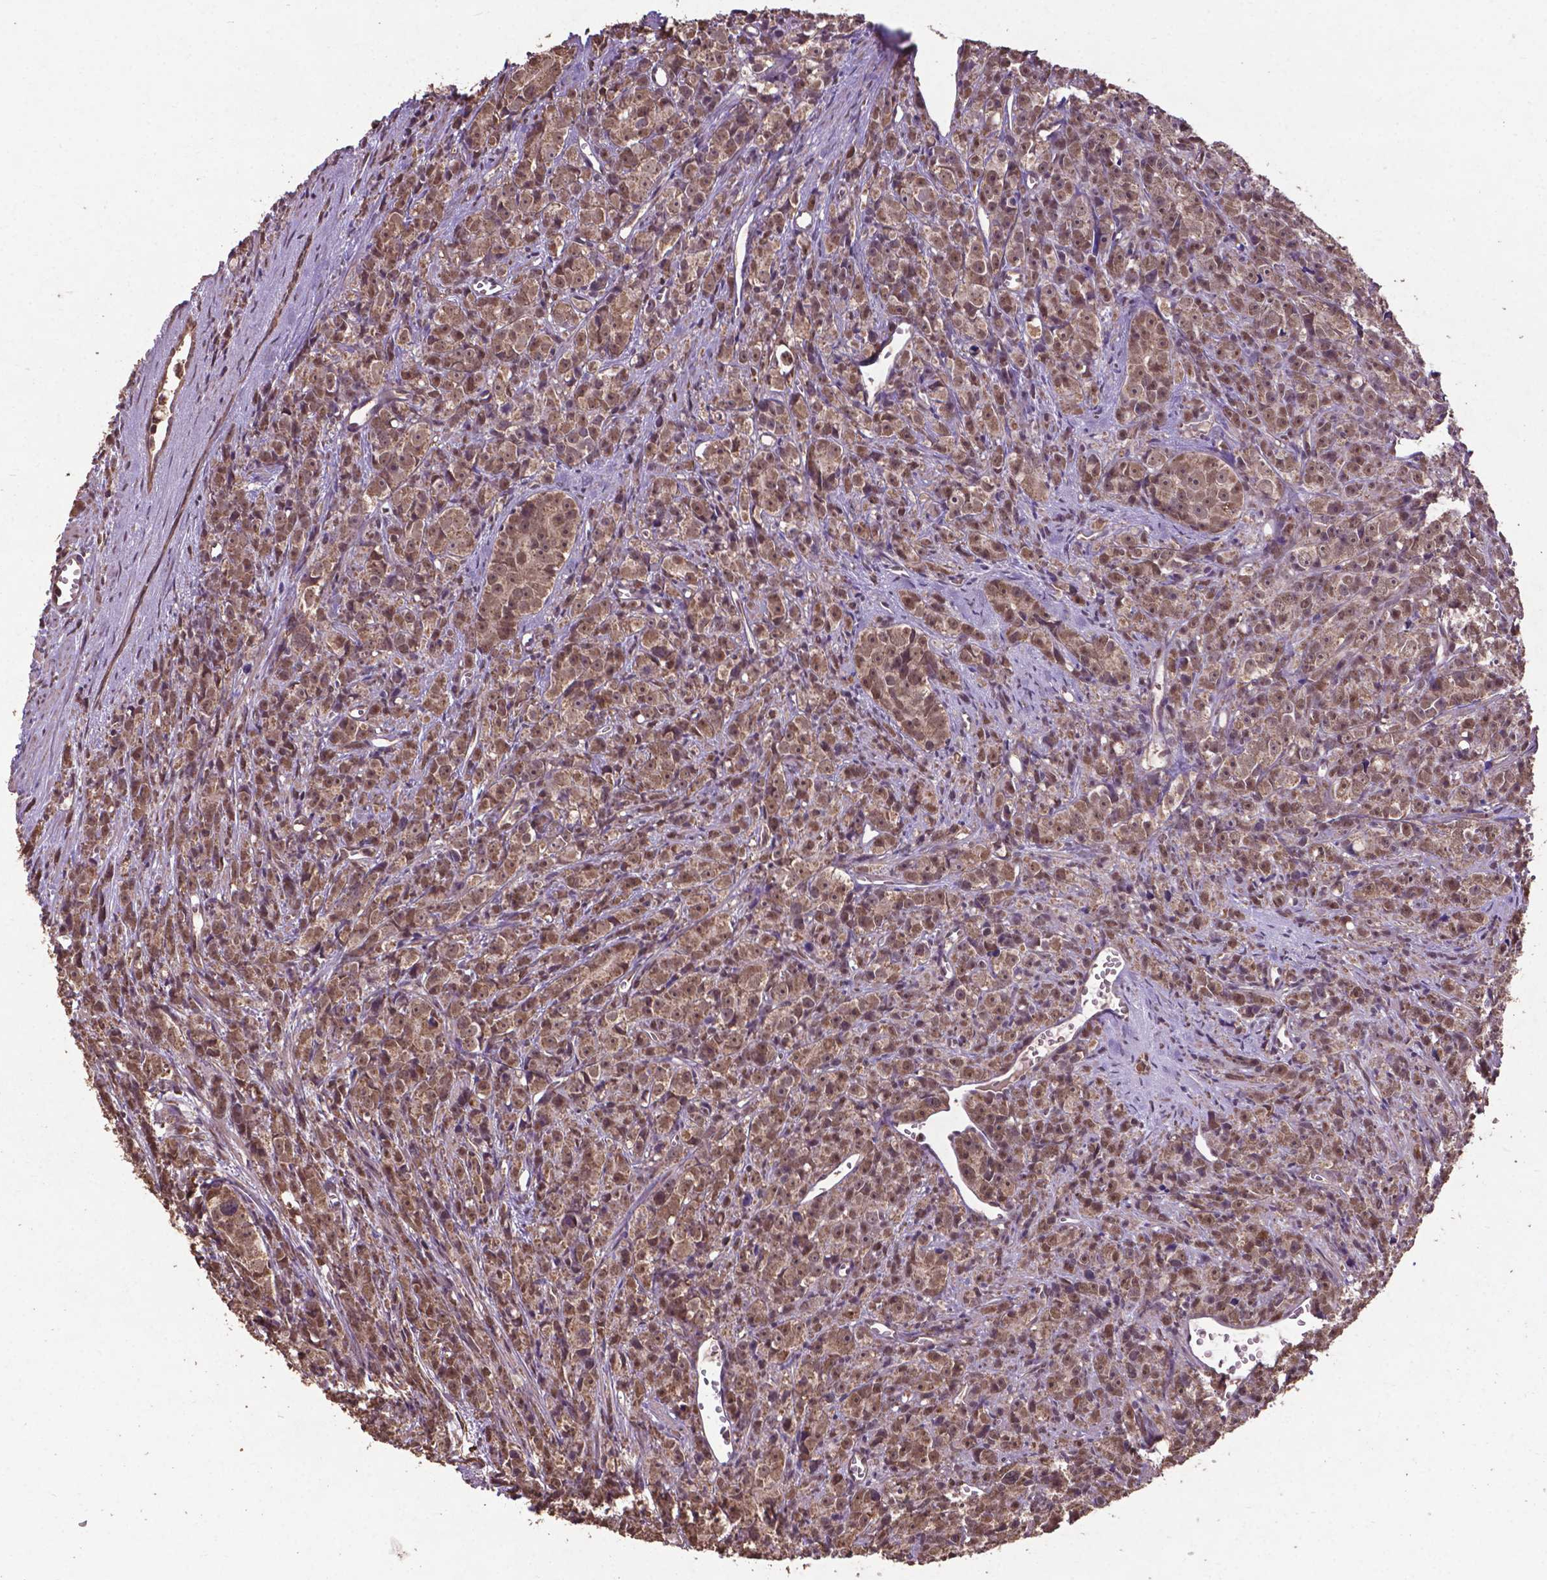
{"staining": {"intensity": "moderate", "quantity": ">75%", "location": "cytoplasmic/membranous,nuclear"}, "tissue": "prostate cancer", "cell_type": "Tumor cells", "image_type": "cancer", "snomed": [{"axis": "morphology", "description": "Adenocarcinoma, High grade"}, {"axis": "topography", "description": "Prostate"}], "caption": "Immunohistochemistry staining of prostate cancer, which displays medium levels of moderate cytoplasmic/membranous and nuclear positivity in about >75% of tumor cells indicating moderate cytoplasmic/membranous and nuclear protein positivity. The staining was performed using DAB (3,3'-diaminobenzidine) (brown) for protein detection and nuclei were counterstained in hematoxylin (blue).", "gene": "DCAF1", "patient": {"sex": "male", "age": 77}}